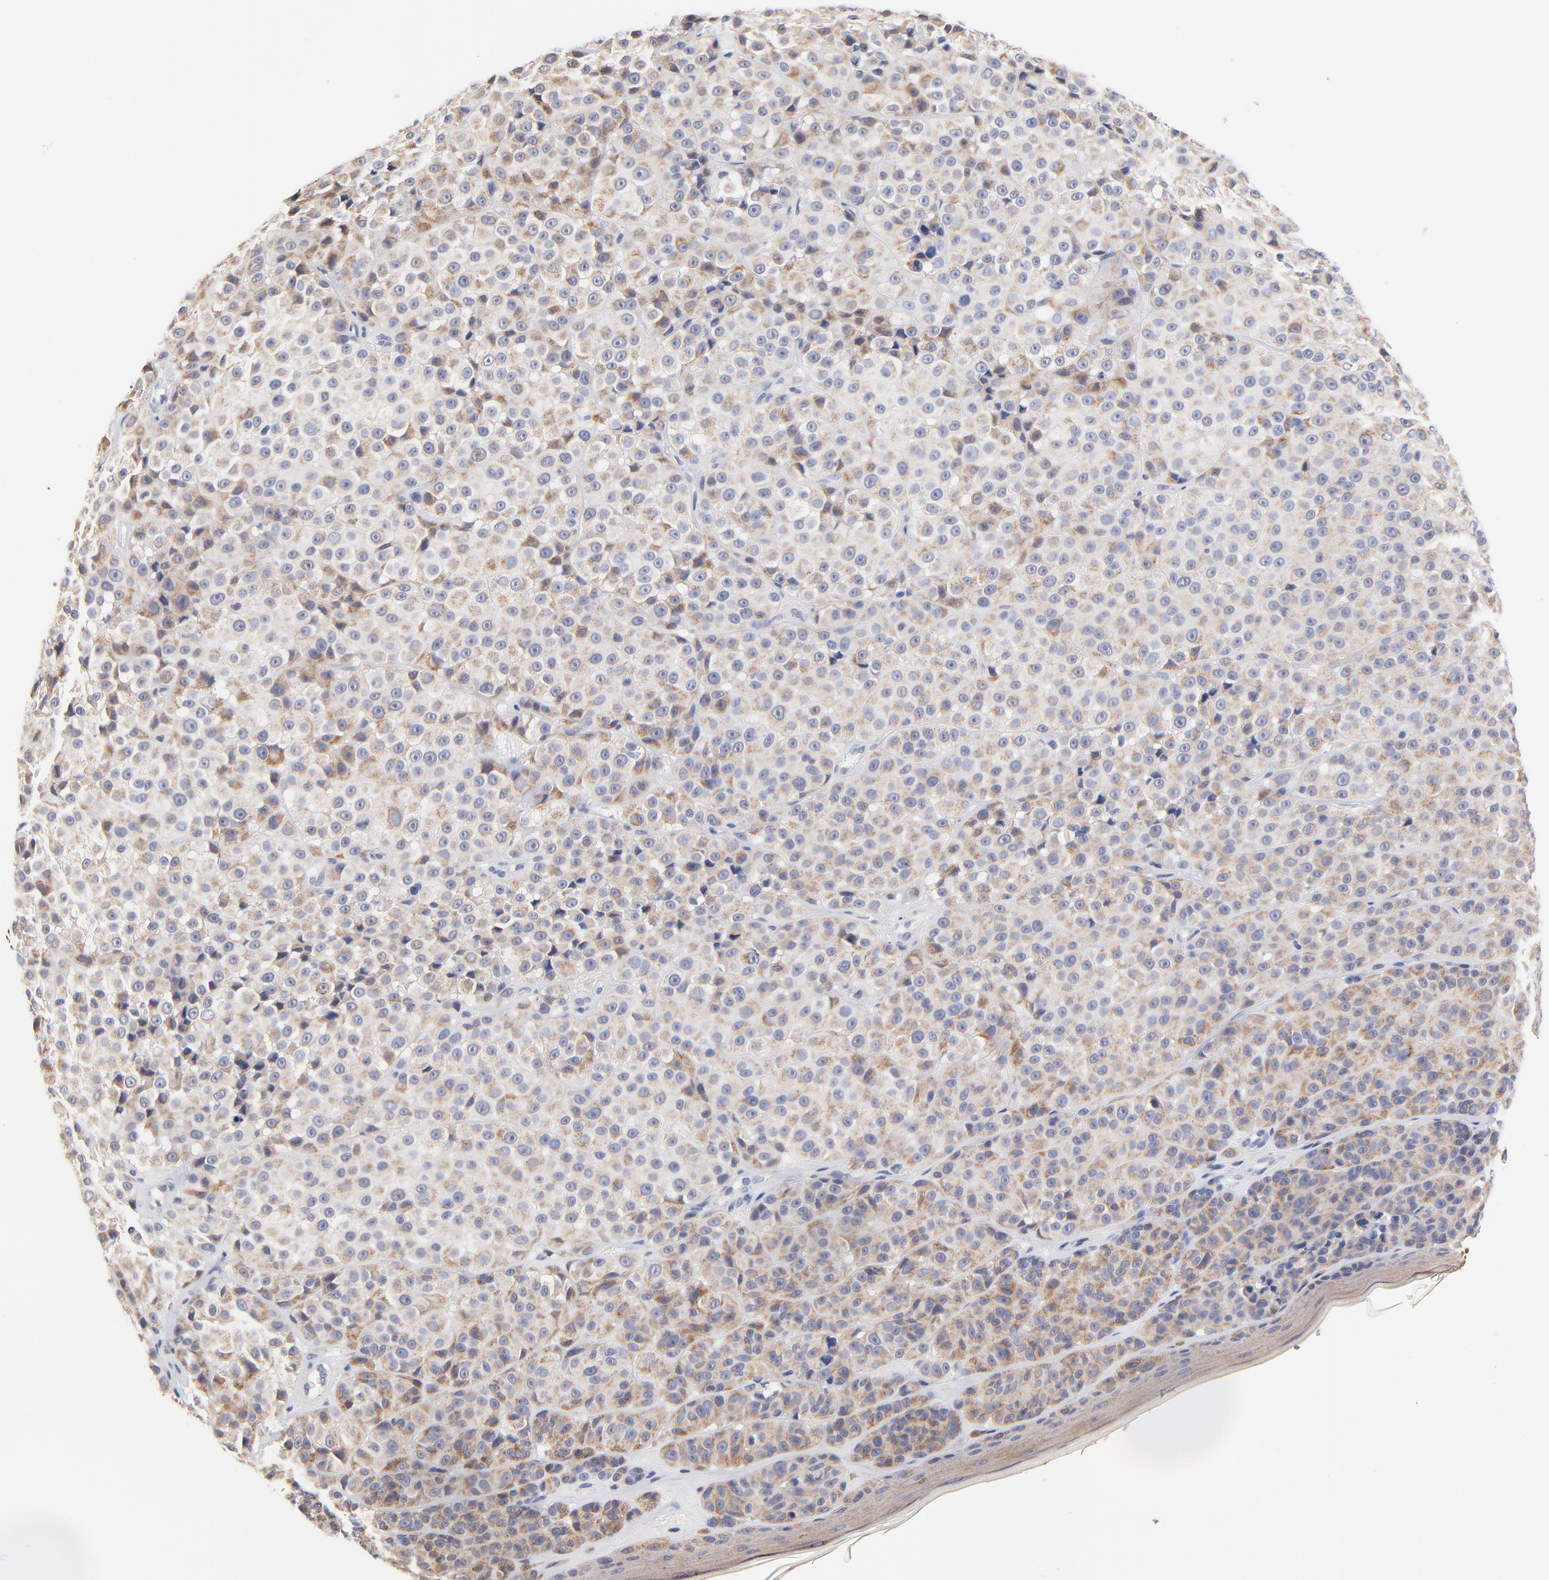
{"staining": {"intensity": "moderate", "quantity": ">75%", "location": "cytoplasmic/membranous"}, "tissue": "melanoma", "cell_type": "Tumor cells", "image_type": "cancer", "snomed": [{"axis": "morphology", "description": "Malignant melanoma, NOS"}, {"axis": "topography", "description": "Skin"}], "caption": "Melanoma stained for a protein displays moderate cytoplasmic/membranous positivity in tumor cells. (DAB (3,3'-diaminobenzidine) IHC, brown staining for protein, blue staining for nuclei).", "gene": "TWNK", "patient": {"sex": "female", "age": 75}}